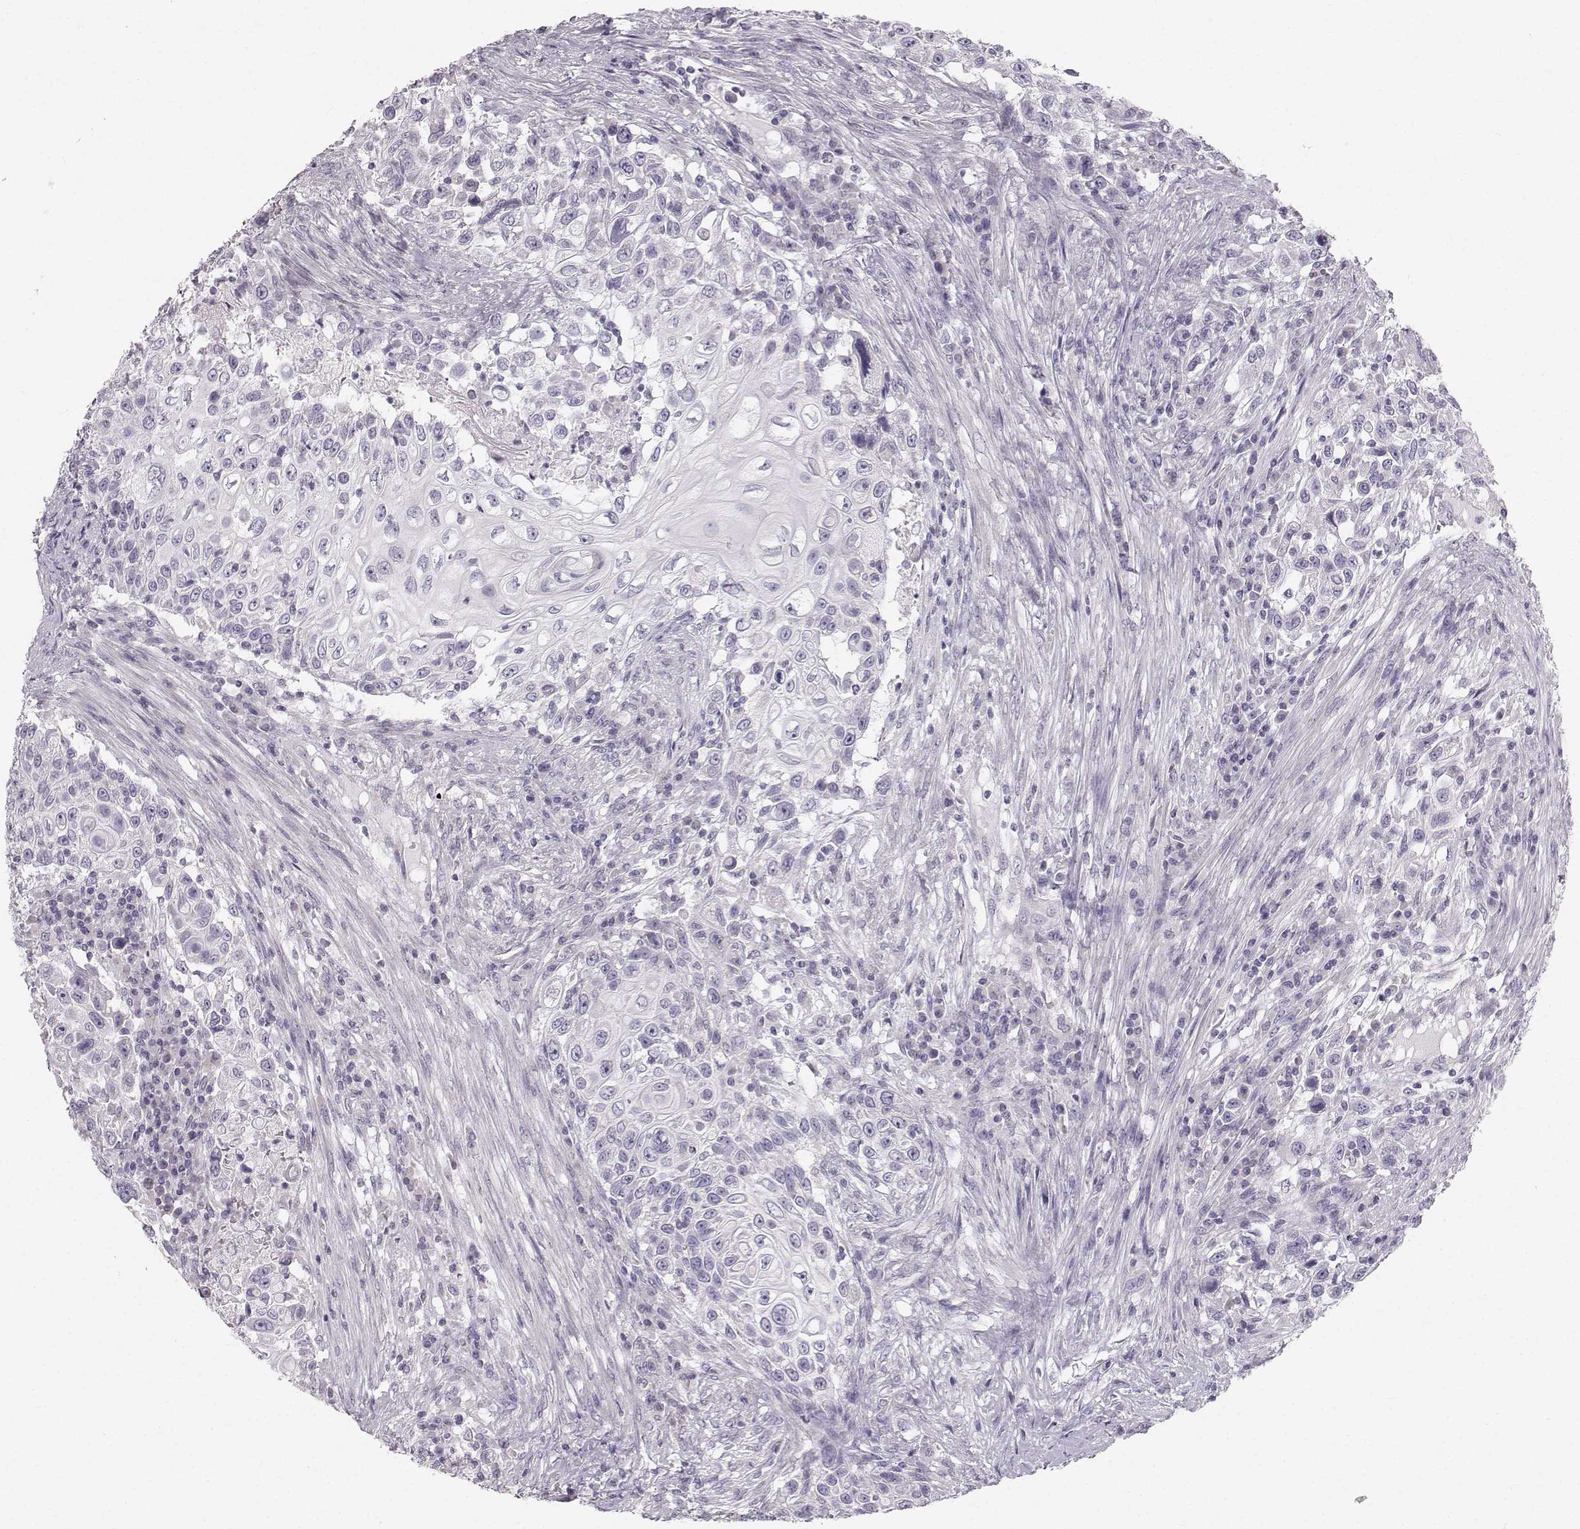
{"staining": {"intensity": "negative", "quantity": "none", "location": "none"}, "tissue": "urothelial cancer", "cell_type": "Tumor cells", "image_type": "cancer", "snomed": [{"axis": "morphology", "description": "Urothelial carcinoma, High grade"}, {"axis": "topography", "description": "Urinary bladder"}], "caption": "Micrograph shows no protein positivity in tumor cells of urothelial cancer tissue.", "gene": "OIP5", "patient": {"sex": "female", "age": 56}}